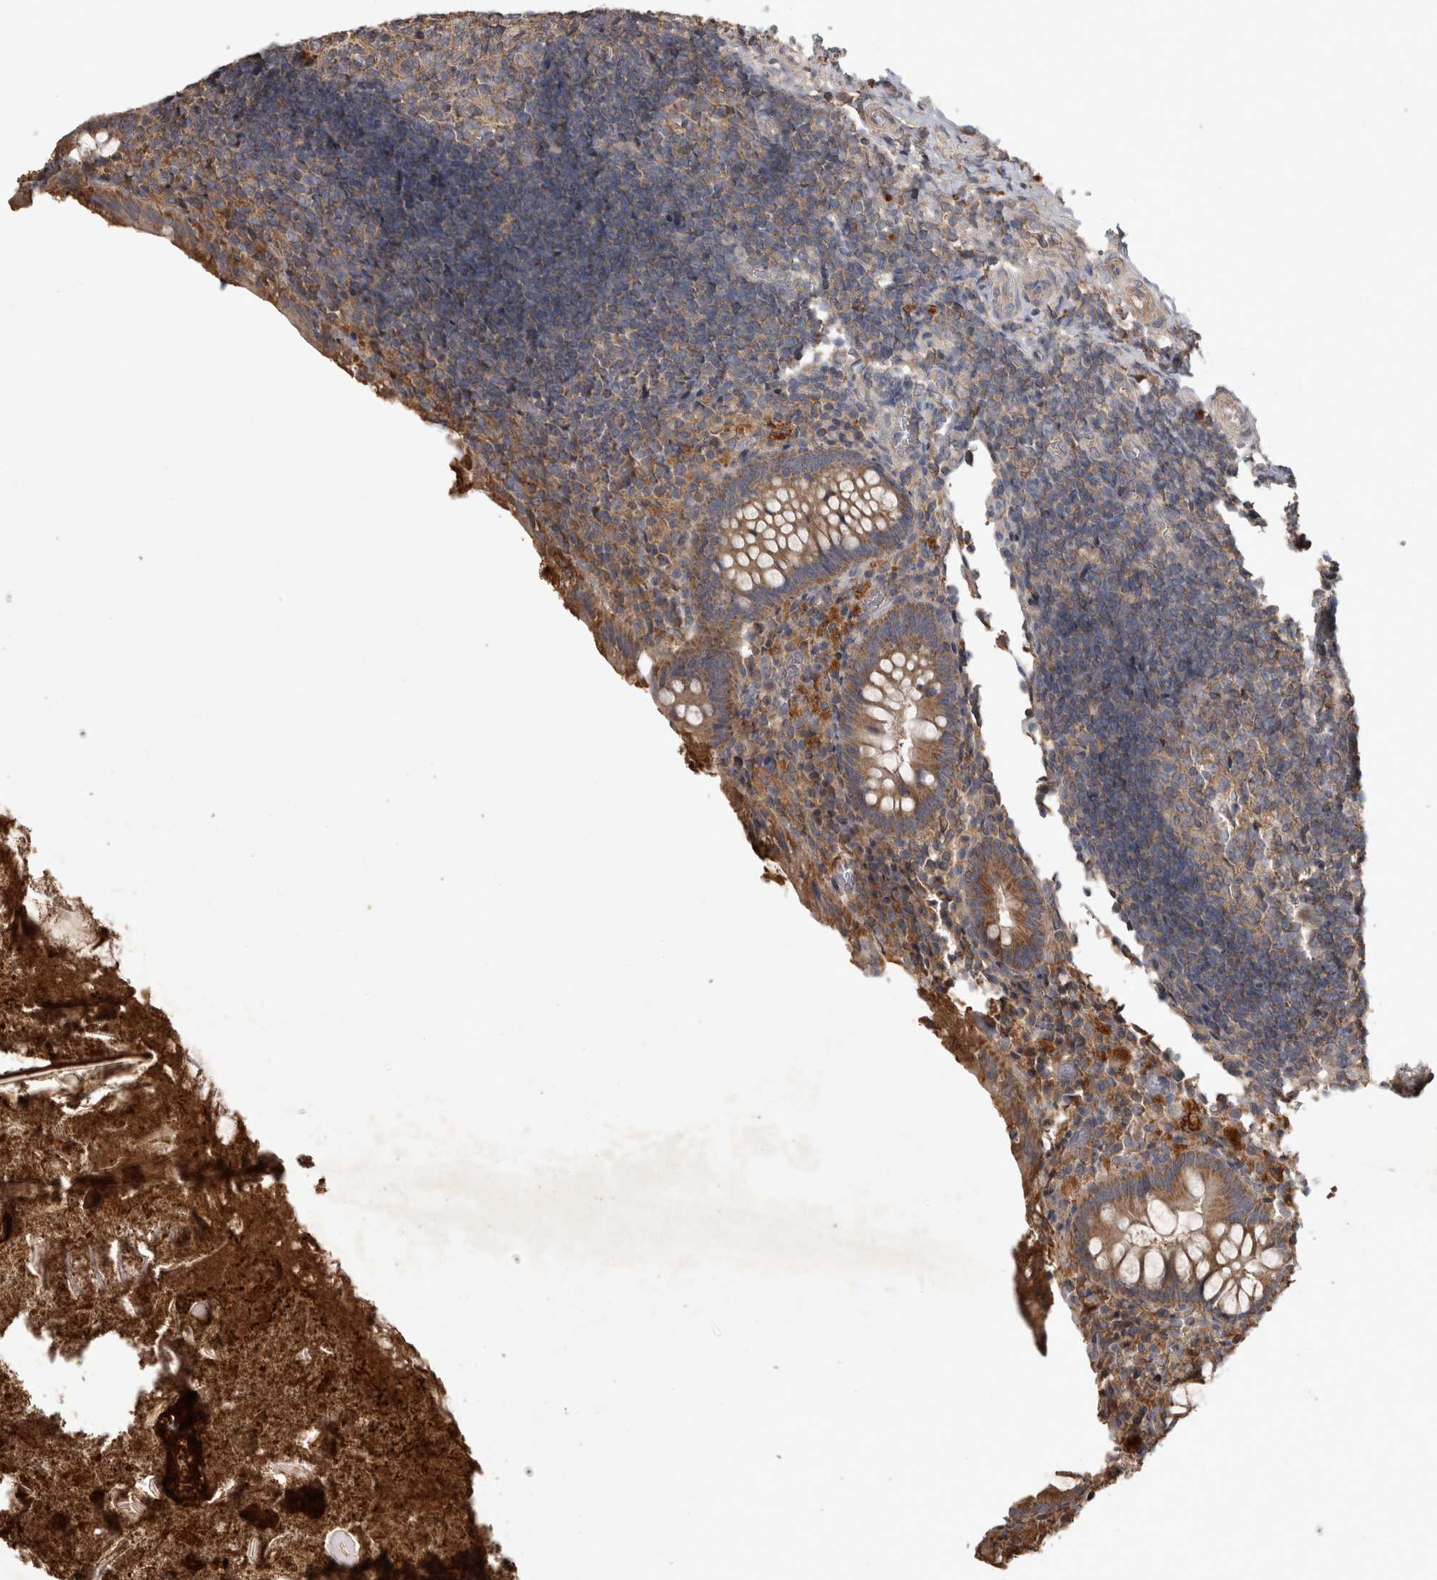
{"staining": {"intensity": "moderate", "quantity": ">75%", "location": "cytoplasmic/membranous"}, "tissue": "appendix", "cell_type": "Glandular cells", "image_type": "normal", "snomed": [{"axis": "morphology", "description": "Normal tissue, NOS"}, {"axis": "topography", "description": "Appendix"}], "caption": "Immunohistochemistry photomicrograph of normal human appendix stained for a protein (brown), which demonstrates medium levels of moderate cytoplasmic/membranous staining in about >75% of glandular cells.", "gene": "TRMT61B", "patient": {"sex": "female", "age": 17}}